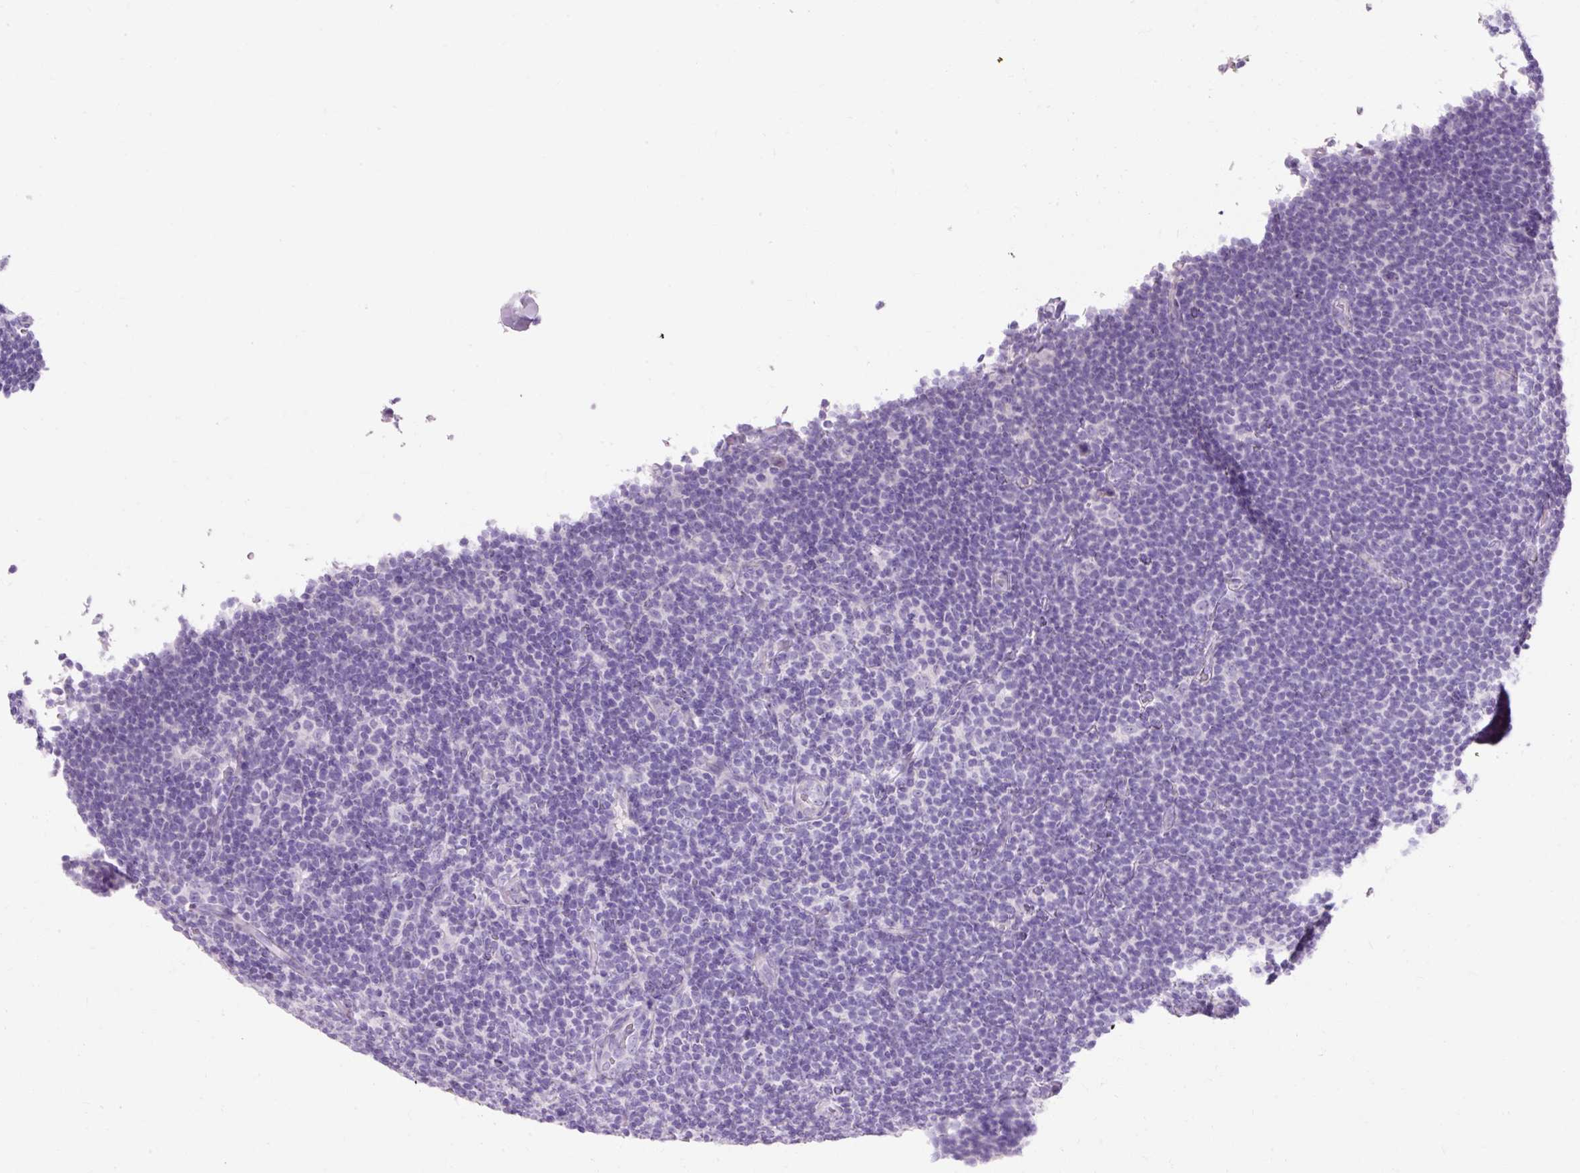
{"staining": {"intensity": "negative", "quantity": "none", "location": "none"}, "tissue": "lymphoma", "cell_type": "Tumor cells", "image_type": "cancer", "snomed": [{"axis": "morphology", "description": "Hodgkin's disease, NOS"}, {"axis": "topography", "description": "Lymph node"}], "caption": "Protein analysis of lymphoma demonstrates no significant positivity in tumor cells.", "gene": "CLDN25", "patient": {"sex": "female", "age": 57}}